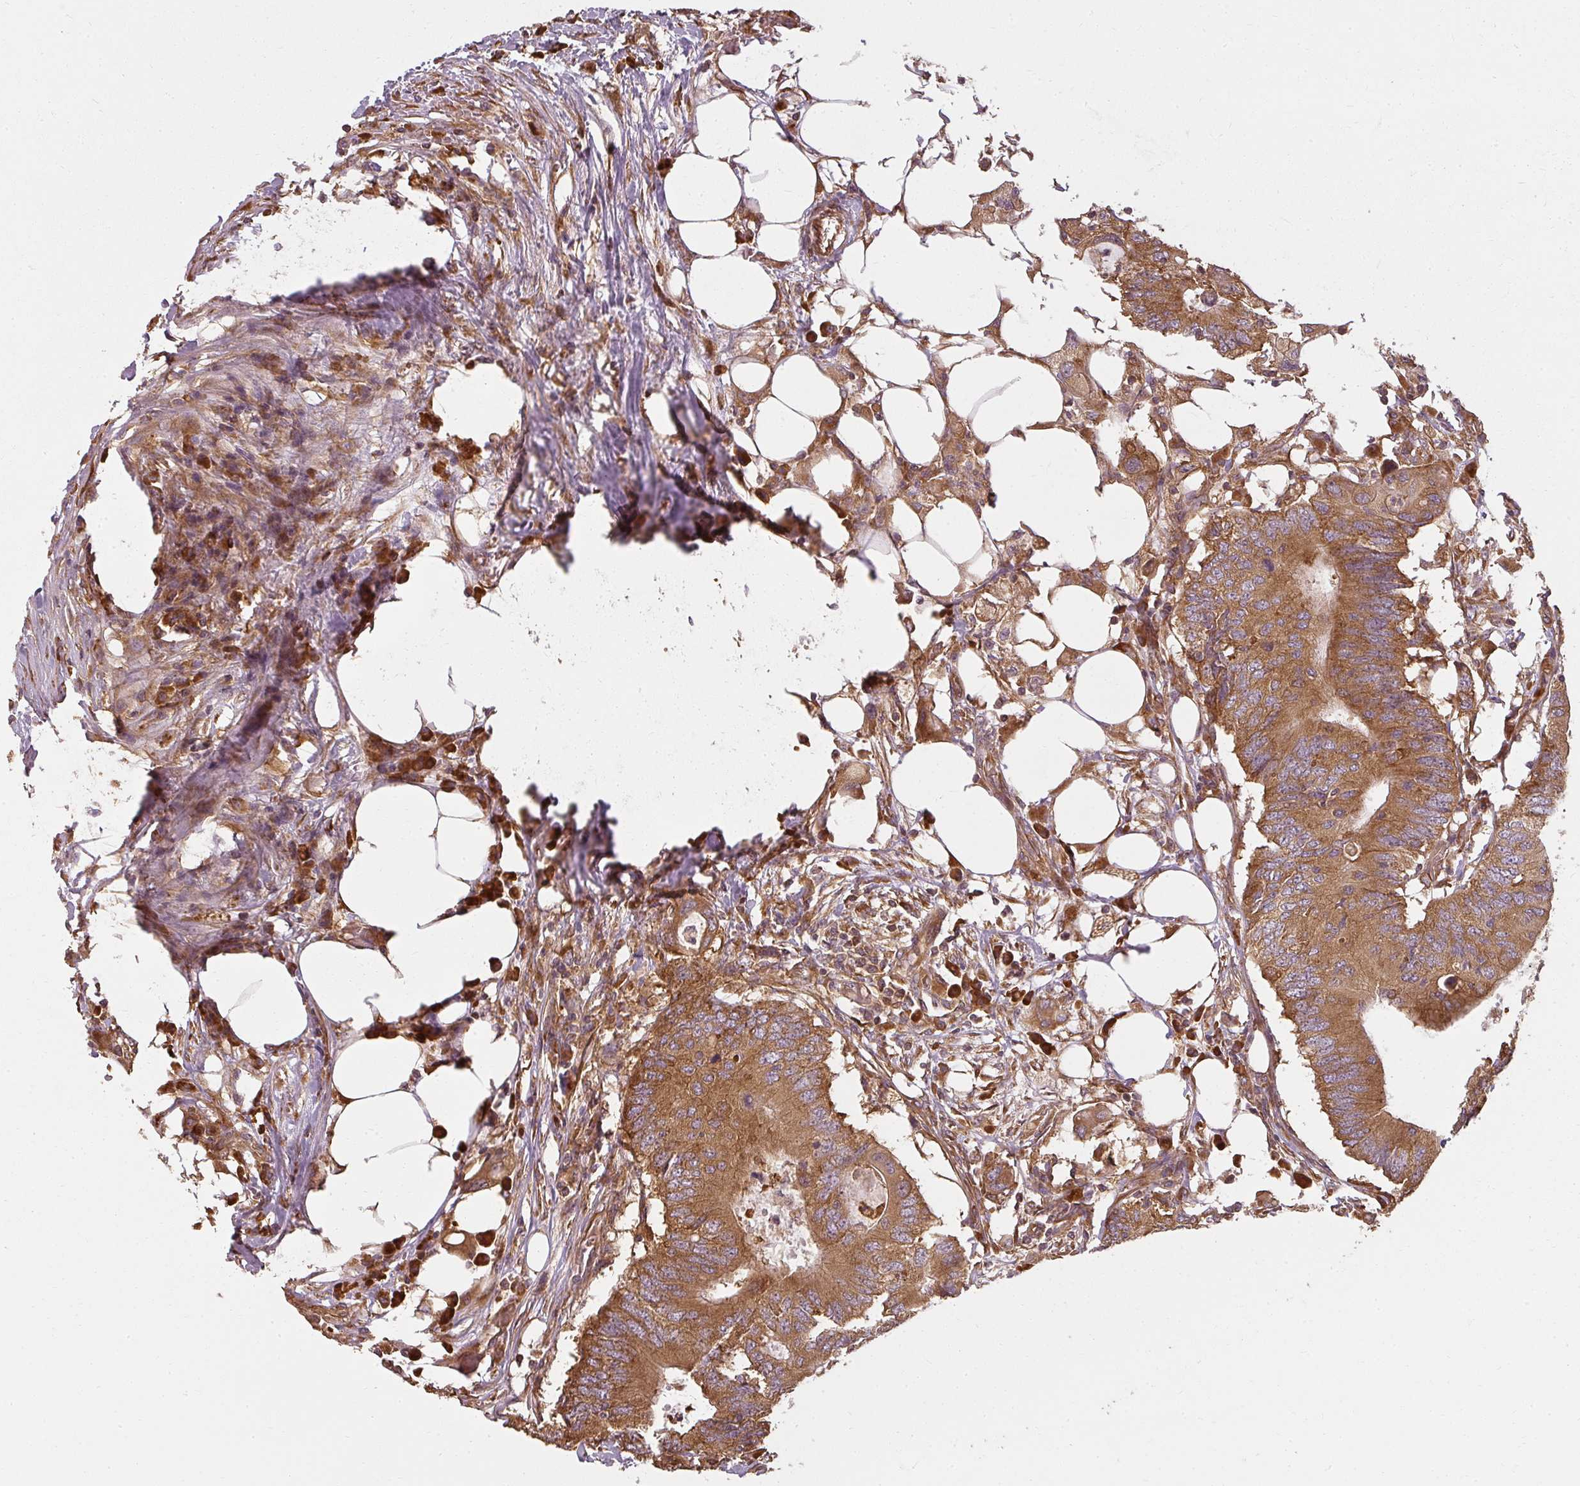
{"staining": {"intensity": "strong", "quantity": ">75%", "location": "cytoplasmic/membranous"}, "tissue": "colorectal cancer", "cell_type": "Tumor cells", "image_type": "cancer", "snomed": [{"axis": "morphology", "description": "Adenocarcinoma, NOS"}, {"axis": "topography", "description": "Colon"}], "caption": "Immunohistochemistry (IHC) image of neoplastic tissue: human adenocarcinoma (colorectal) stained using IHC exhibits high levels of strong protein expression localized specifically in the cytoplasmic/membranous of tumor cells, appearing as a cytoplasmic/membranous brown color.", "gene": "RPL24", "patient": {"sex": "male", "age": 71}}